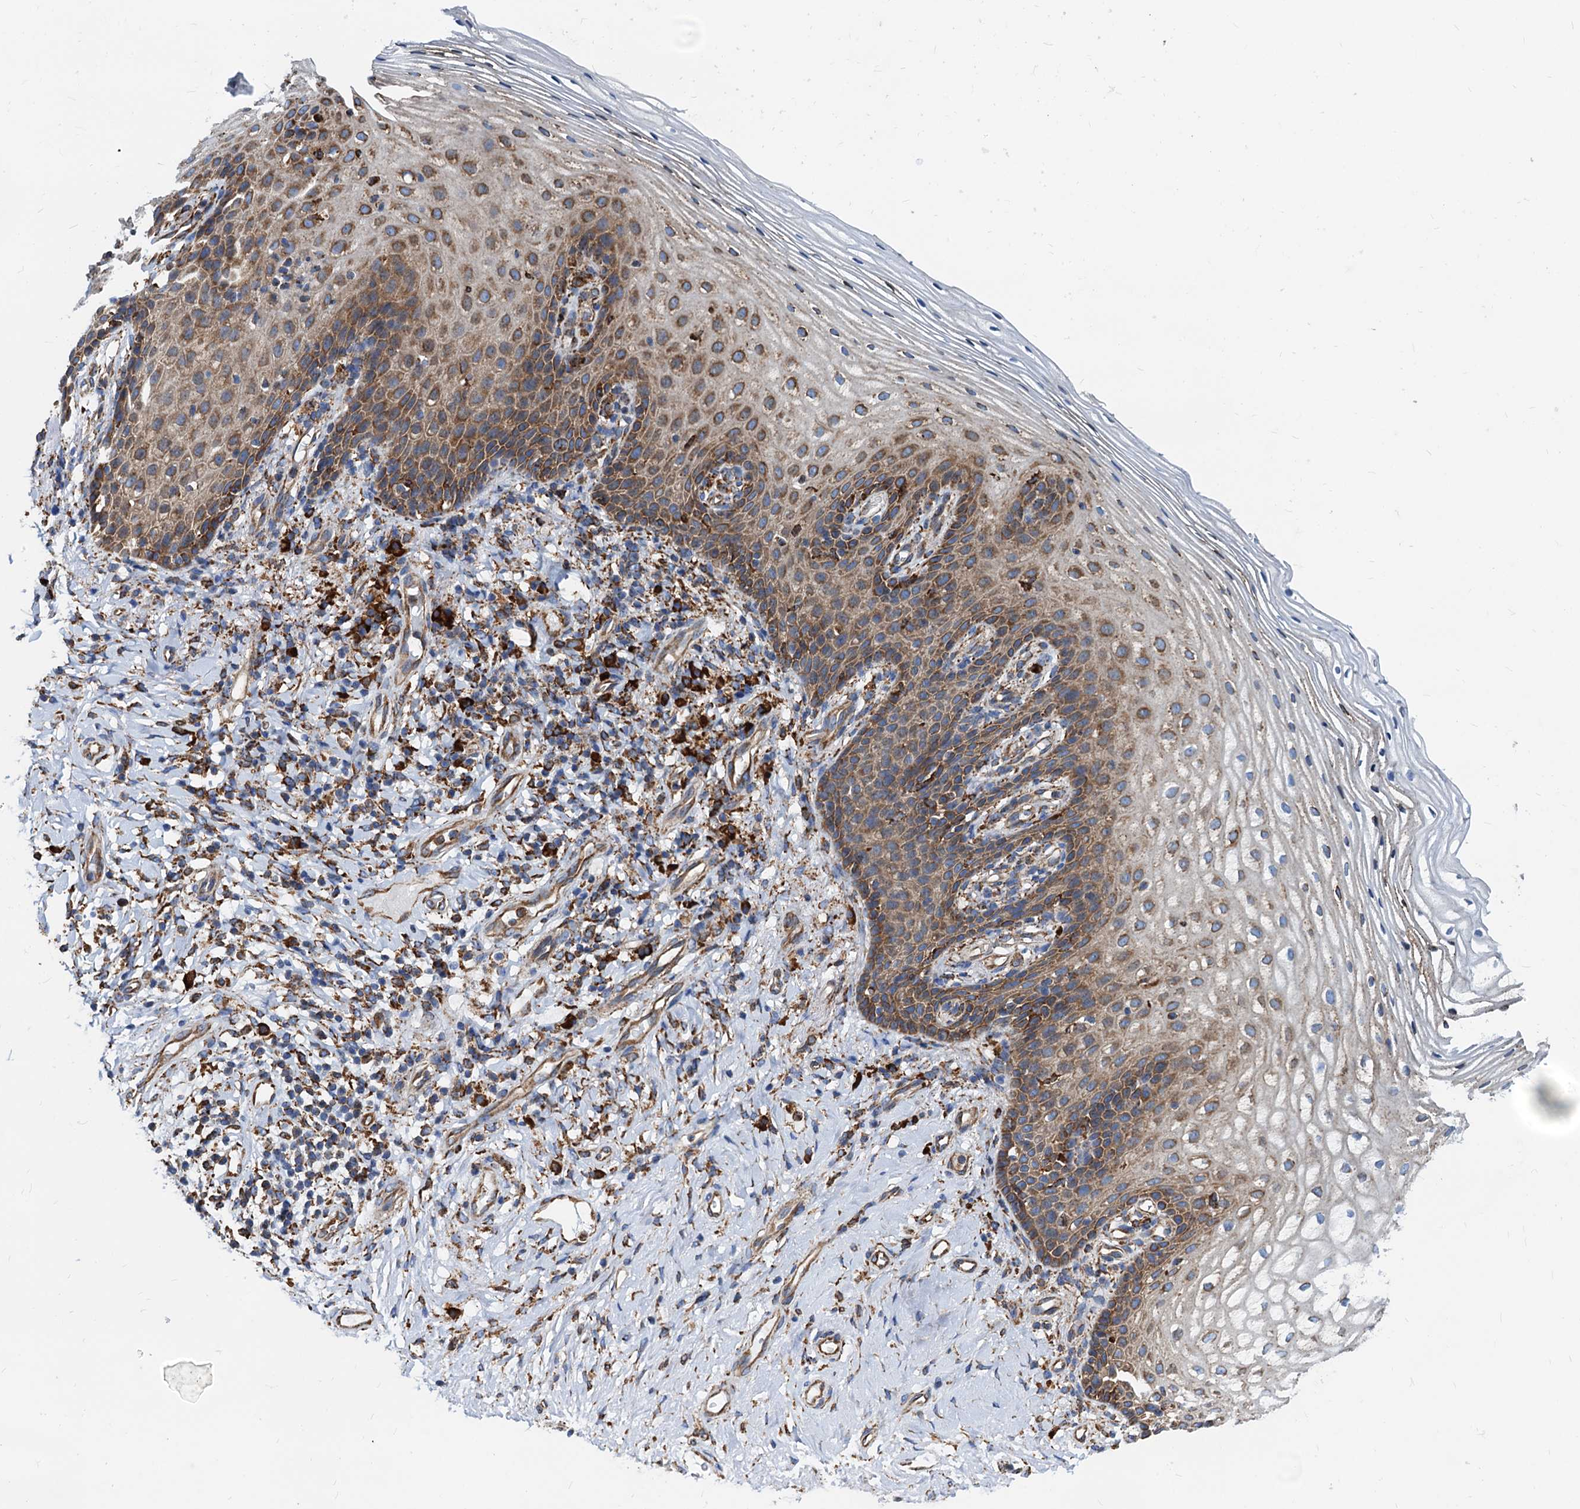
{"staining": {"intensity": "moderate", "quantity": ">75%", "location": "cytoplasmic/membranous"}, "tissue": "vagina", "cell_type": "Squamous epithelial cells", "image_type": "normal", "snomed": [{"axis": "morphology", "description": "Normal tissue, NOS"}, {"axis": "topography", "description": "Vagina"}], "caption": "The photomicrograph demonstrates a brown stain indicating the presence of a protein in the cytoplasmic/membranous of squamous epithelial cells in vagina.", "gene": "HSPA5", "patient": {"sex": "female", "age": 60}}